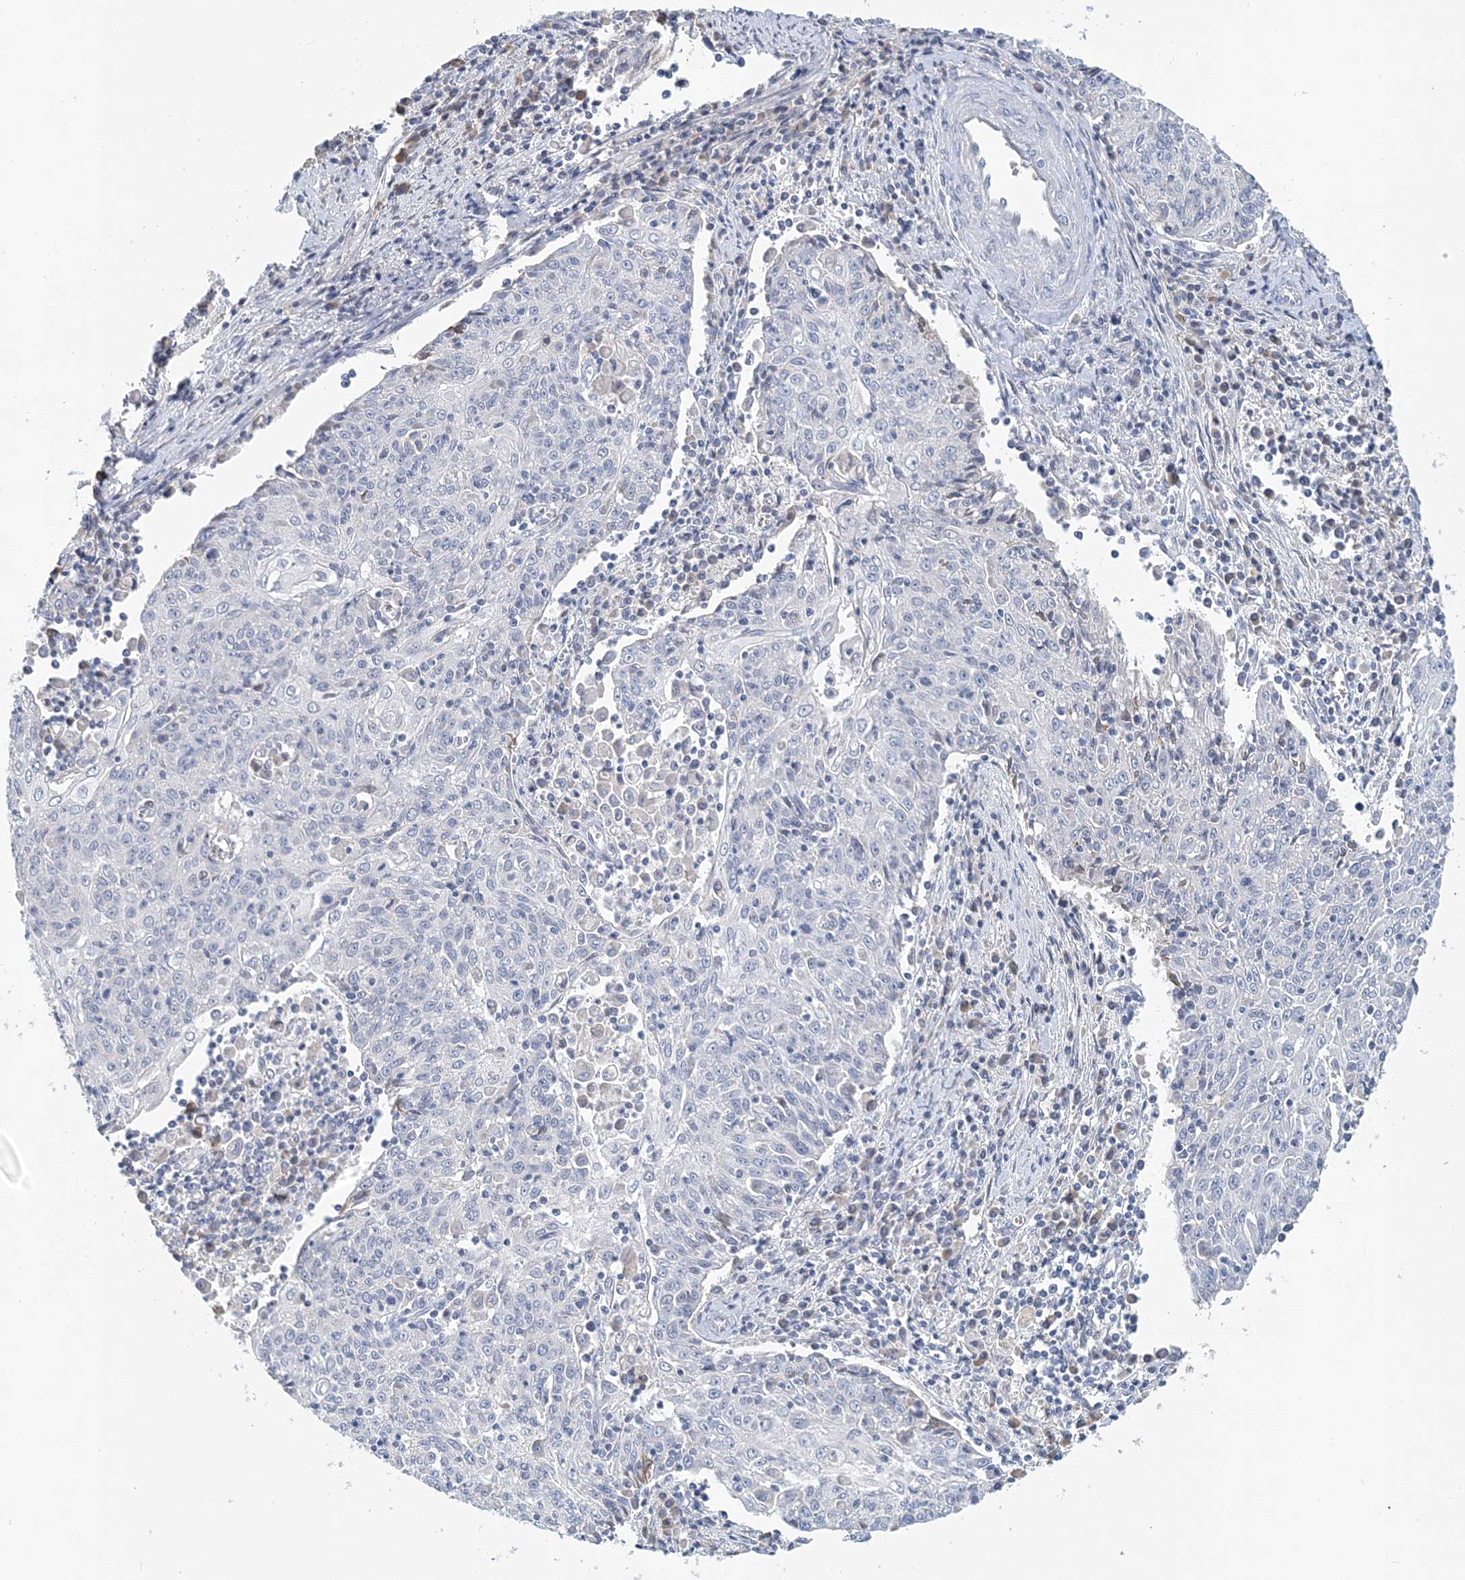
{"staining": {"intensity": "negative", "quantity": "none", "location": "none"}, "tissue": "cervical cancer", "cell_type": "Tumor cells", "image_type": "cancer", "snomed": [{"axis": "morphology", "description": "Squamous cell carcinoma, NOS"}, {"axis": "topography", "description": "Cervix"}], "caption": "IHC of human cervical cancer (squamous cell carcinoma) demonstrates no positivity in tumor cells. (Brightfield microscopy of DAB IHC at high magnification).", "gene": "LRRIQ4", "patient": {"sex": "female", "age": 48}}